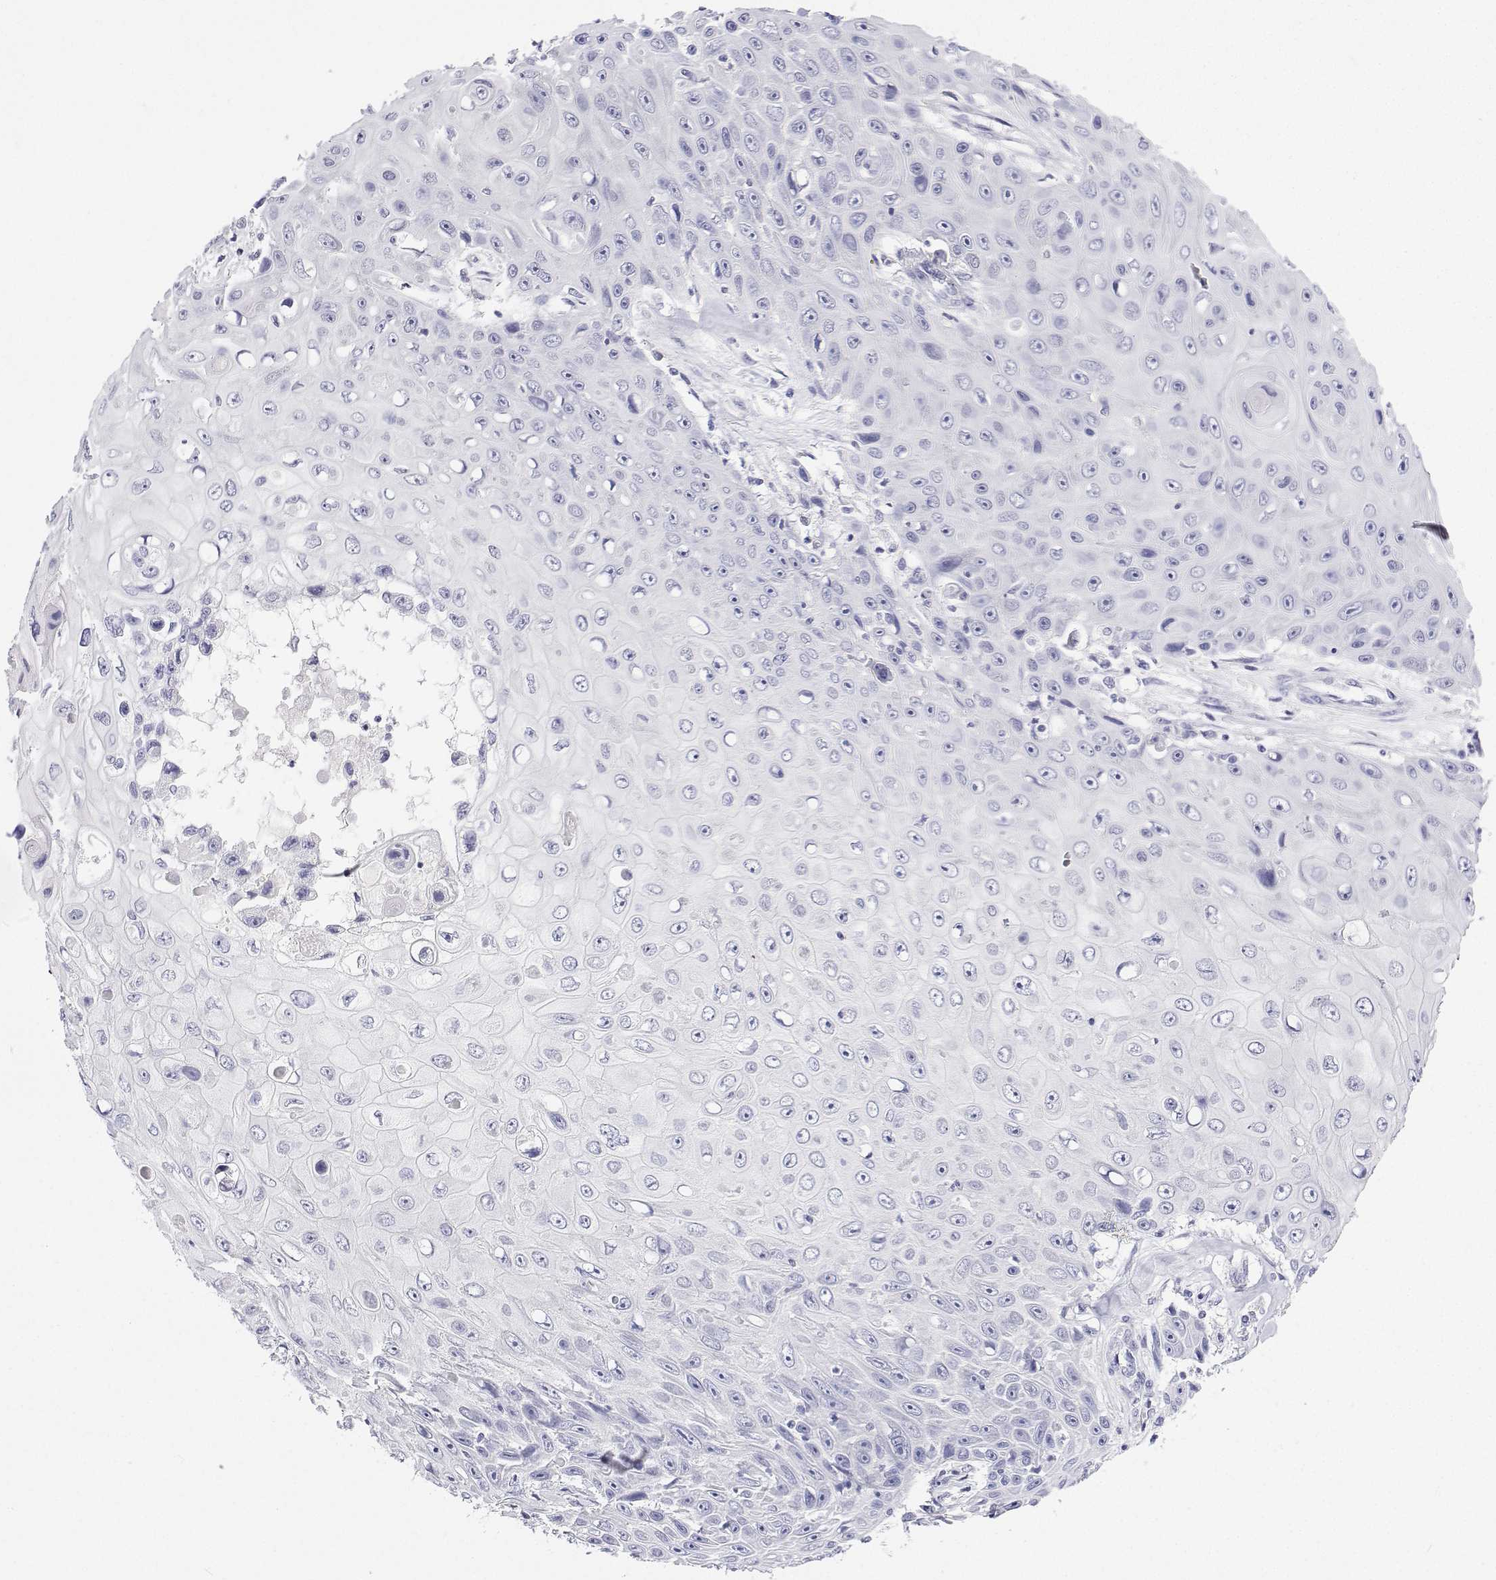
{"staining": {"intensity": "negative", "quantity": "none", "location": "none"}, "tissue": "skin cancer", "cell_type": "Tumor cells", "image_type": "cancer", "snomed": [{"axis": "morphology", "description": "Squamous cell carcinoma, NOS"}, {"axis": "topography", "description": "Skin"}], "caption": "This is an immunohistochemistry (IHC) image of skin cancer. There is no expression in tumor cells.", "gene": "ANKRD65", "patient": {"sex": "male", "age": 82}}